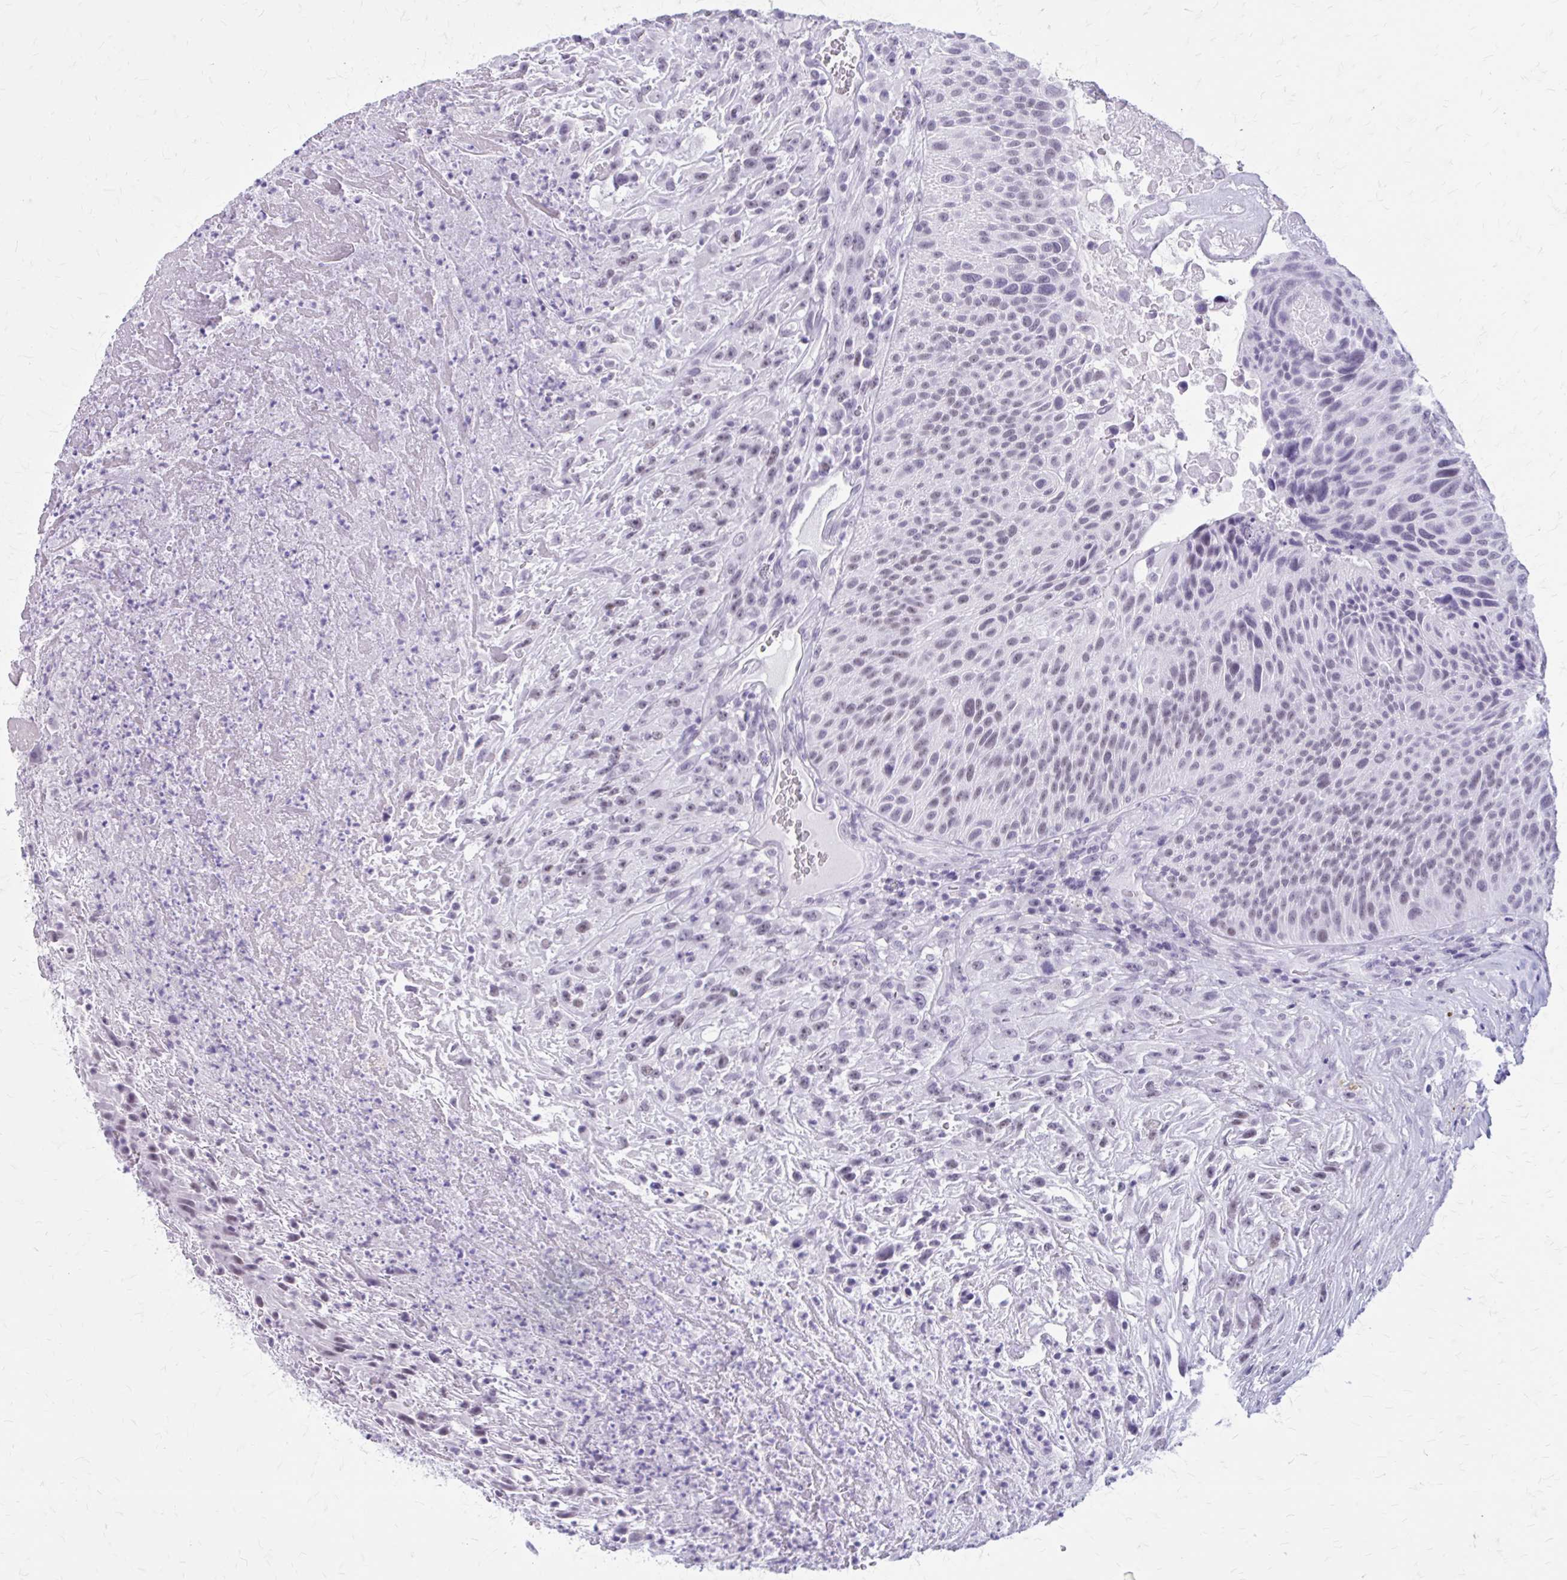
{"staining": {"intensity": "negative", "quantity": "none", "location": "none"}, "tissue": "urothelial cancer", "cell_type": "Tumor cells", "image_type": "cancer", "snomed": [{"axis": "morphology", "description": "Urothelial carcinoma, High grade"}, {"axis": "topography", "description": "Urinary bladder"}], "caption": "This is a image of immunohistochemistry (IHC) staining of urothelial cancer, which shows no expression in tumor cells.", "gene": "GAD1", "patient": {"sex": "male", "age": 66}}